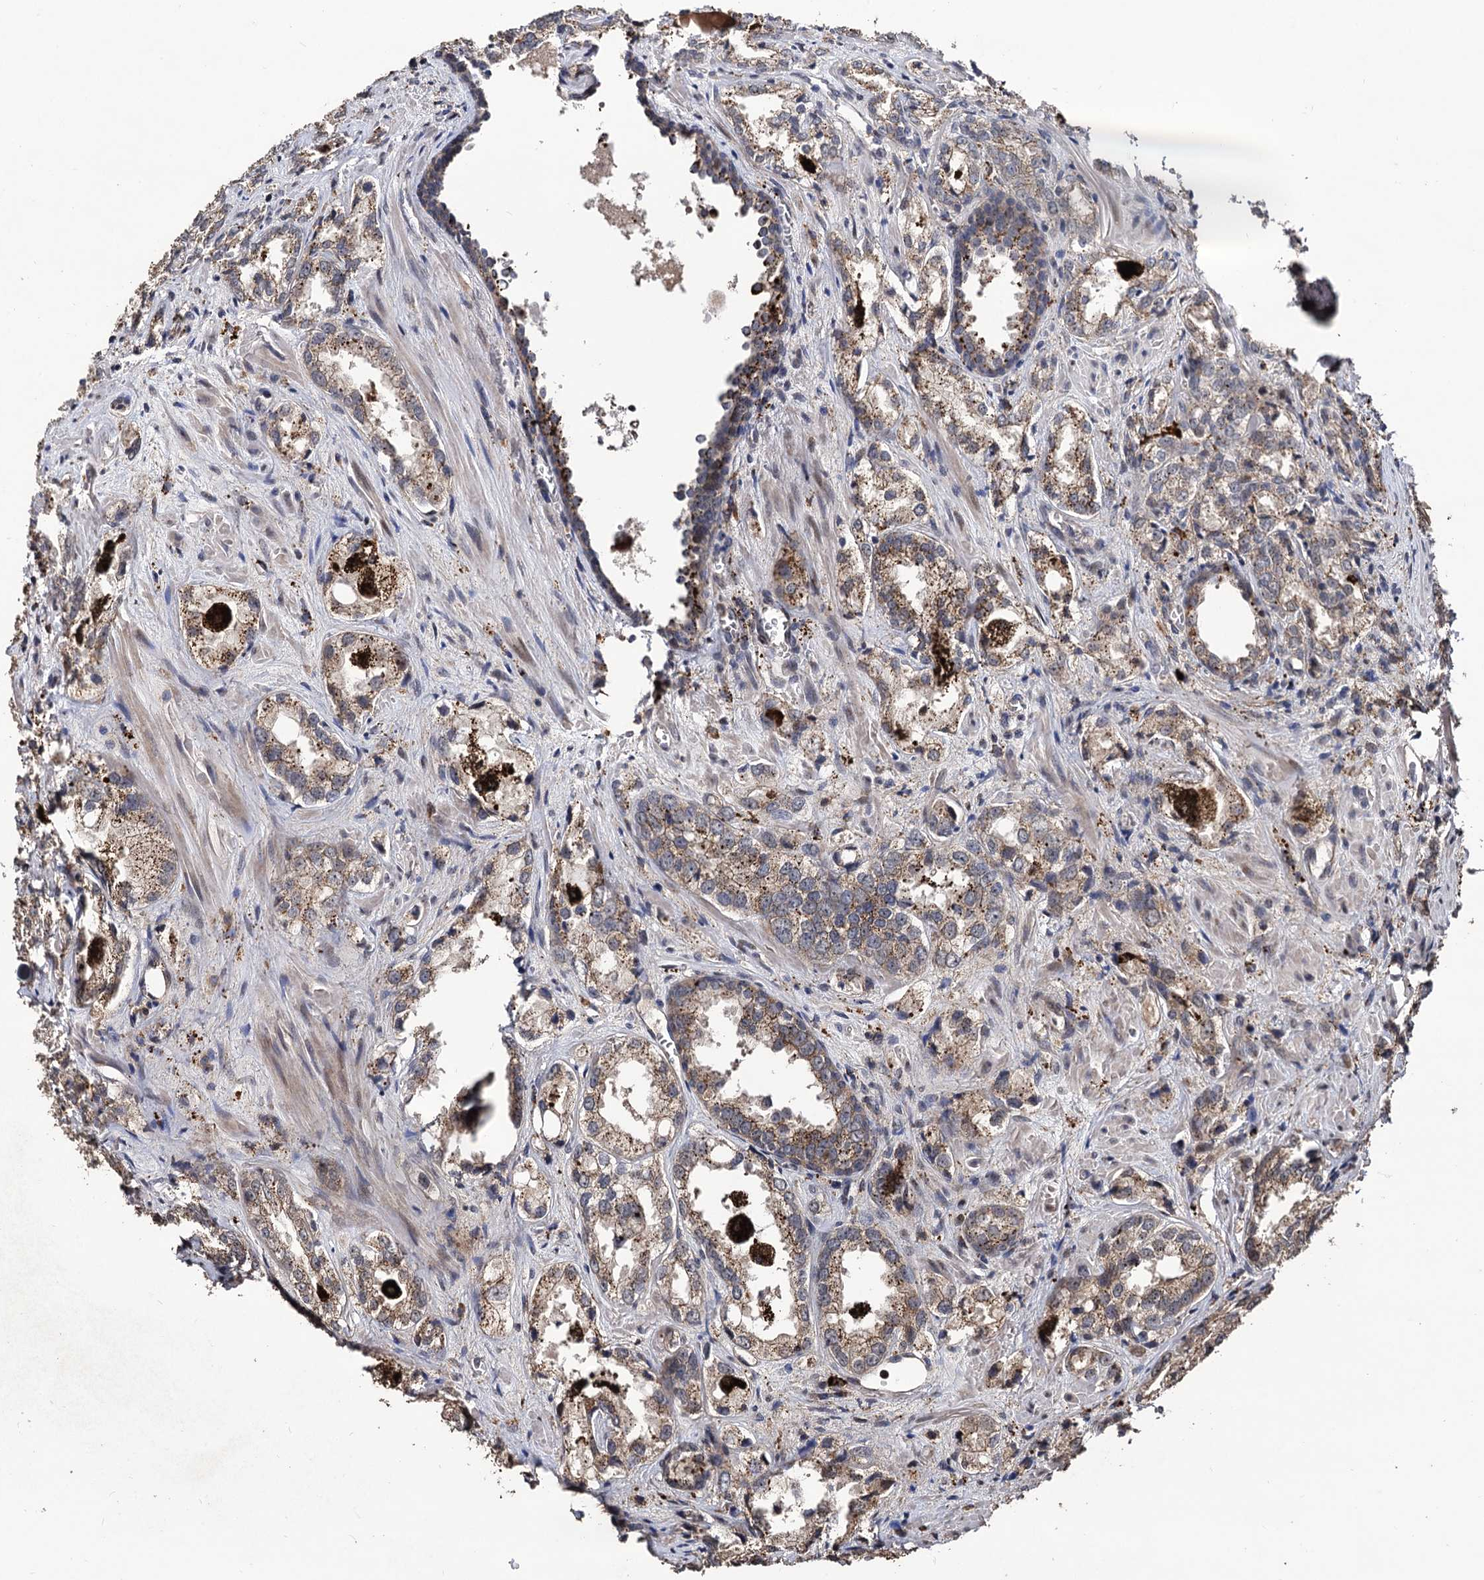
{"staining": {"intensity": "strong", "quantity": "25%-75%", "location": "cytoplasmic/membranous"}, "tissue": "prostate cancer", "cell_type": "Tumor cells", "image_type": "cancer", "snomed": [{"axis": "morphology", "description": "Adenocarcinoma, Low grade"}, {"axis": "topography", "description": "Prostate"}], "caption": "The immunohistochemical stain labels strong cytoplasmic/membranous expression in tumor cells of adenocarcinoma (low-grade) (prostate) tissue. Nuclei are stained in blue.", "gene": "MICAL2", "patient": {"sex": "male", "age": 47}}